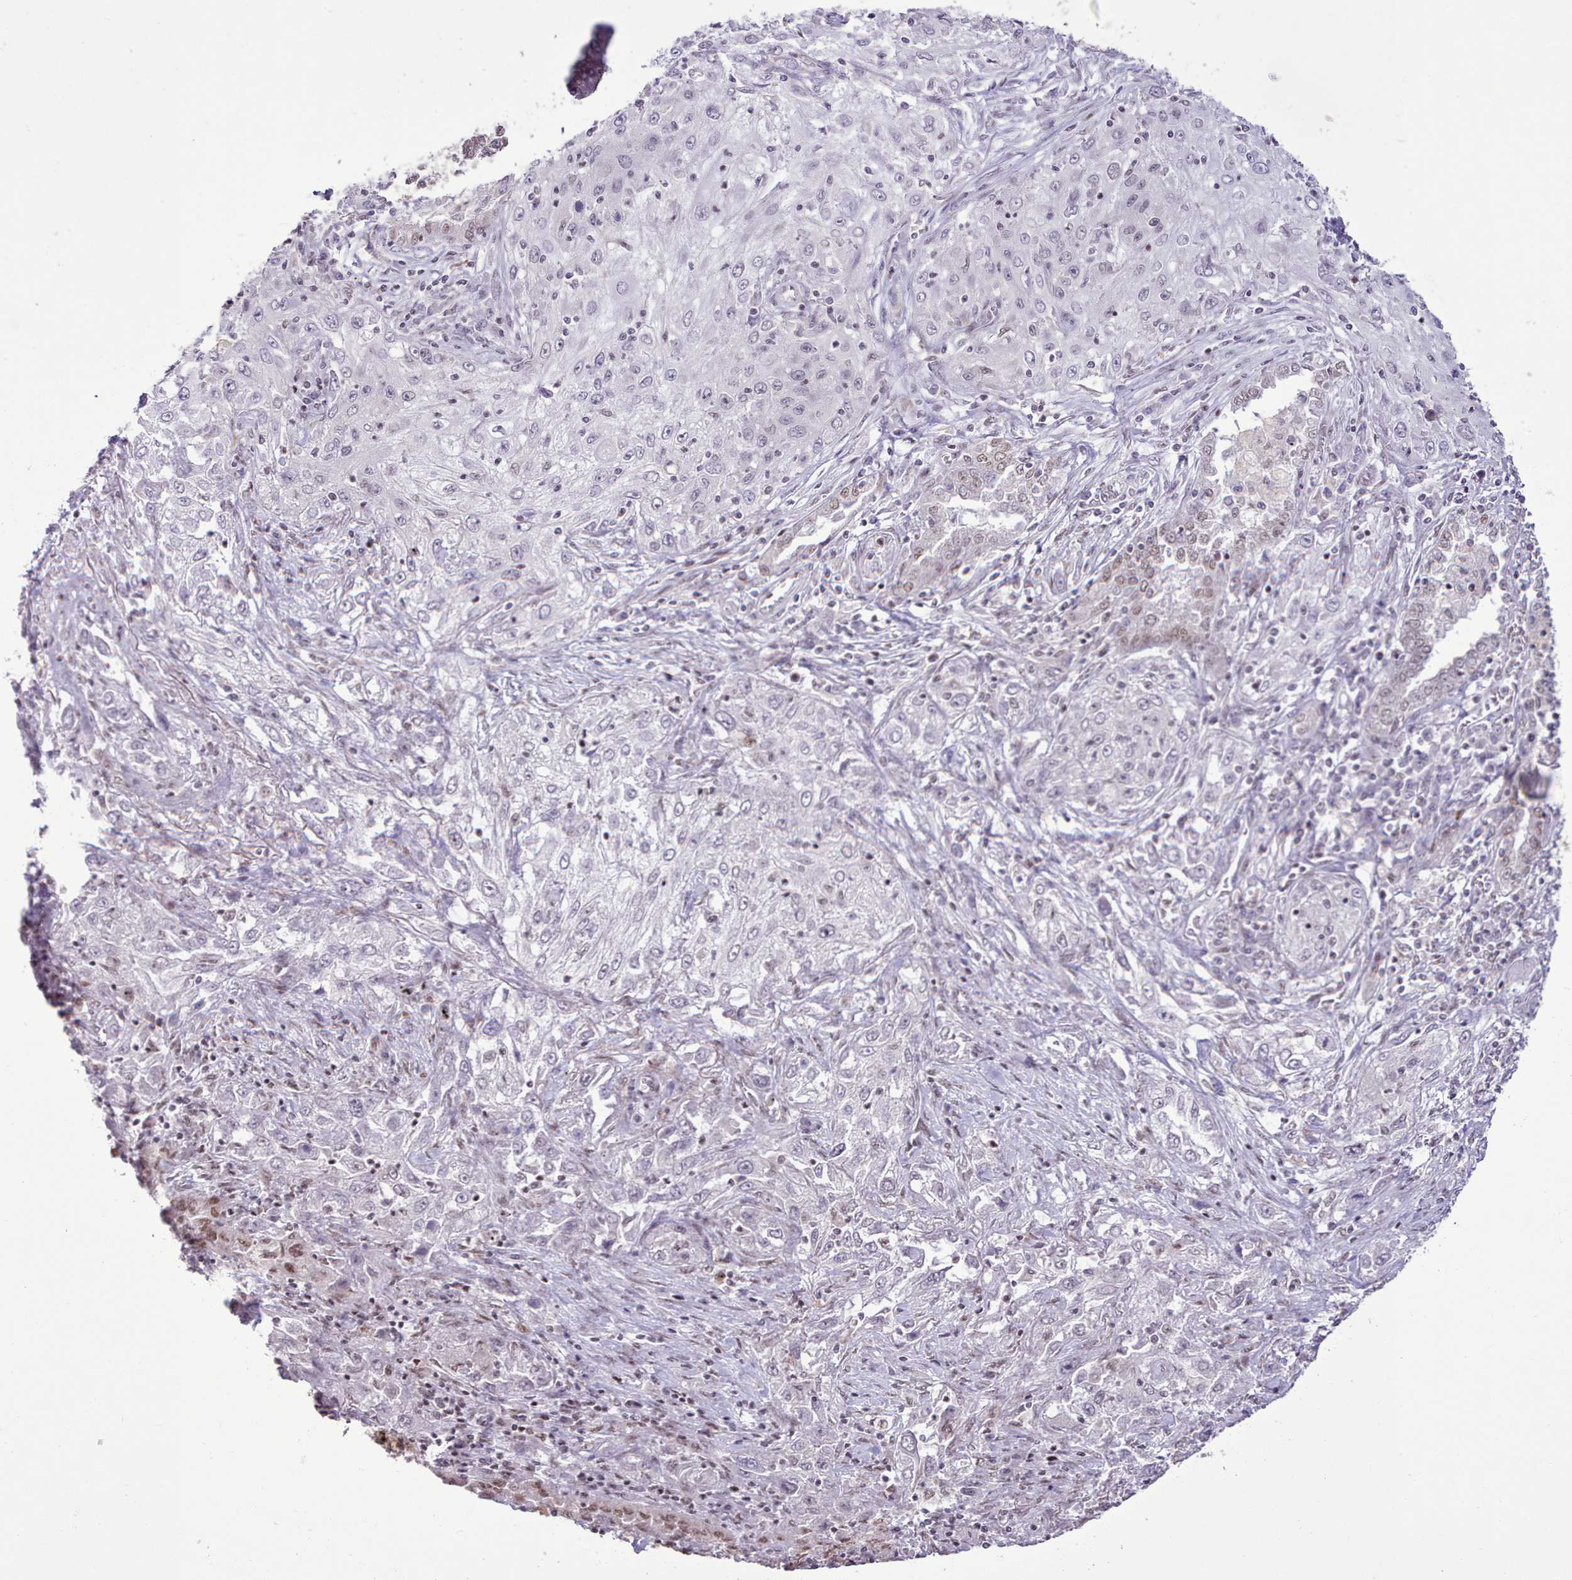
{"staining": {"intensity": "negative", "quantity": "none", "location": "none"}, "tissue": "lung cancer", "cell_type": "Tumor cells", "image_type": "cancer", "snomed": [{"axis": "morphology", "description": "Squamous cell carcinoma, NOS"}, {"axis": "topography", "description": "Lung"}], "caption": "Protein analysis of lung cancer shows no significant positivity in tumor cells.", "gene": "TAF15", "patient": {"sex": "female", "age": 69}}